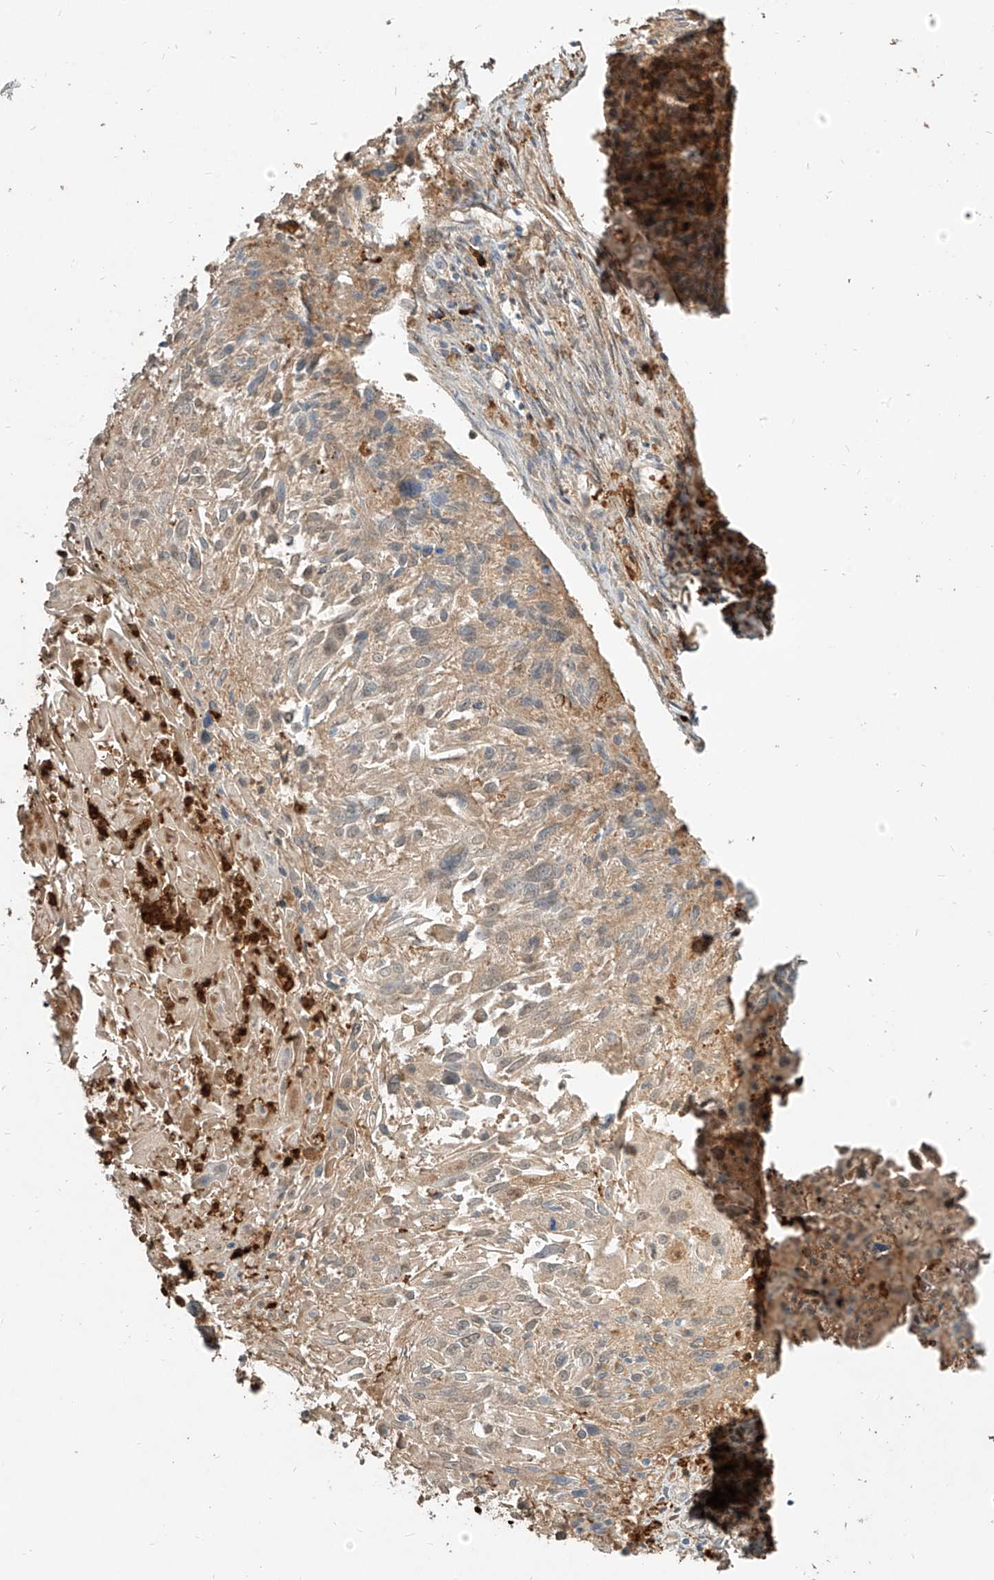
{"staining": {"intensity": "weak", "quantity": "<25%", "location": "cytoplasmic/membranous"}, "tissue": "cervical cancer", "cell_type": "Tumor cells", "image_type": "cancer", "snomed": [{"axis": "morphology", "description": "Squamous cell carcinoma, NOS"}, {"axis": "topography", "description": "Cervix"}], "caption": "Image shows no significant protein expression in tumor cells of cervical cancer (squamous cell carcinoma).", "gene": "PGD", "patient": {"sex": "female", "age": 51}}